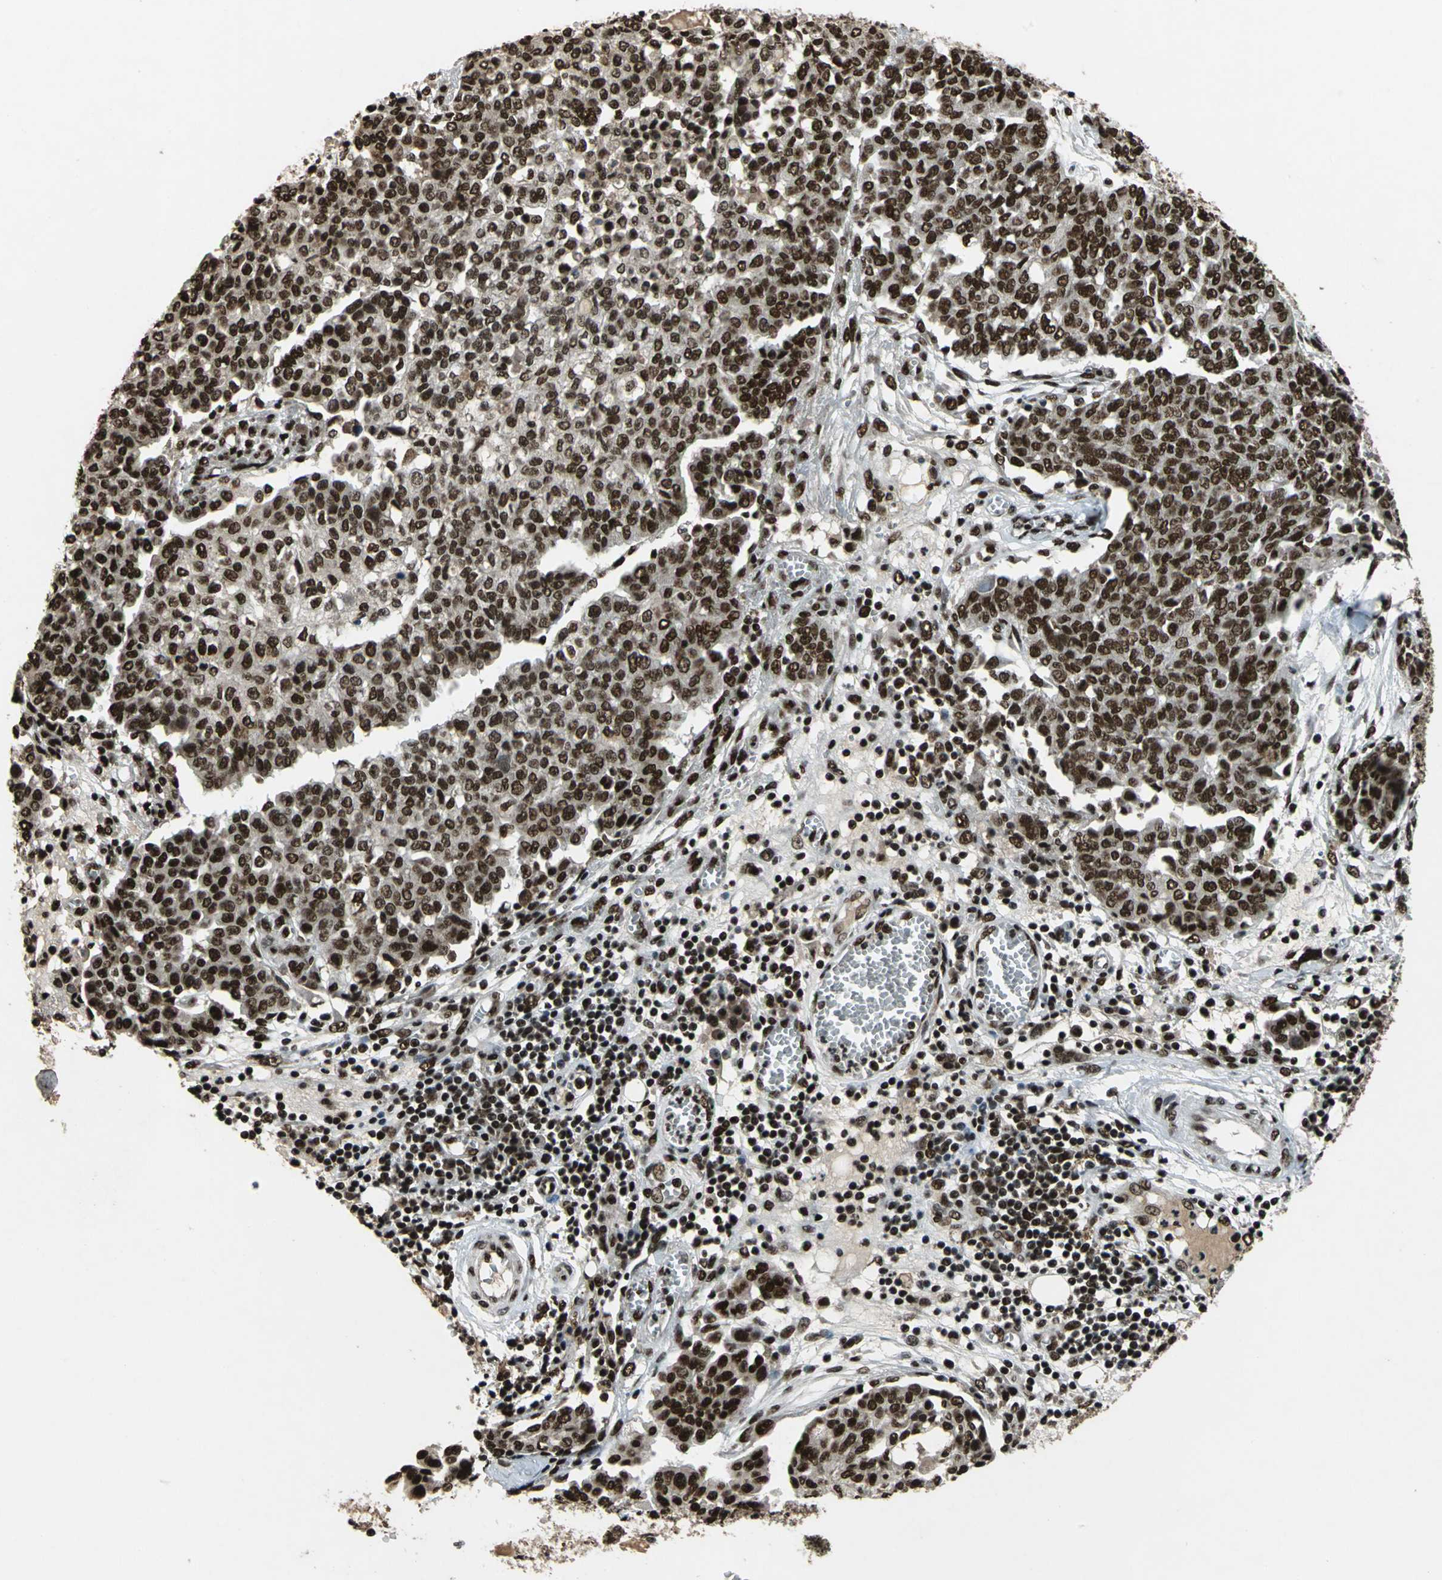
{"staining": {"intensity": "strong", "quantity": ">75%", "location": "nuclear"}, "tissue": "ovarian cancer", "cell_type": "Tumor cells", "image_type": "cancer", "snomed": [{"axis": "morphology", "description": "Cystadenocarcinoma, serous, NOS"}, {"axis": "topography", "description": "Soft tissue"}, {"axis": "topography", "description": "Ovary"}], "caption": "A high amount of strong nuclear positivity is seen in about >75% of tumor cells in ovarian cancer (serous cystadenocarcinoma) tissue.", "gene": "MTA2", "patient": {"sex": "female", "age": 57}}